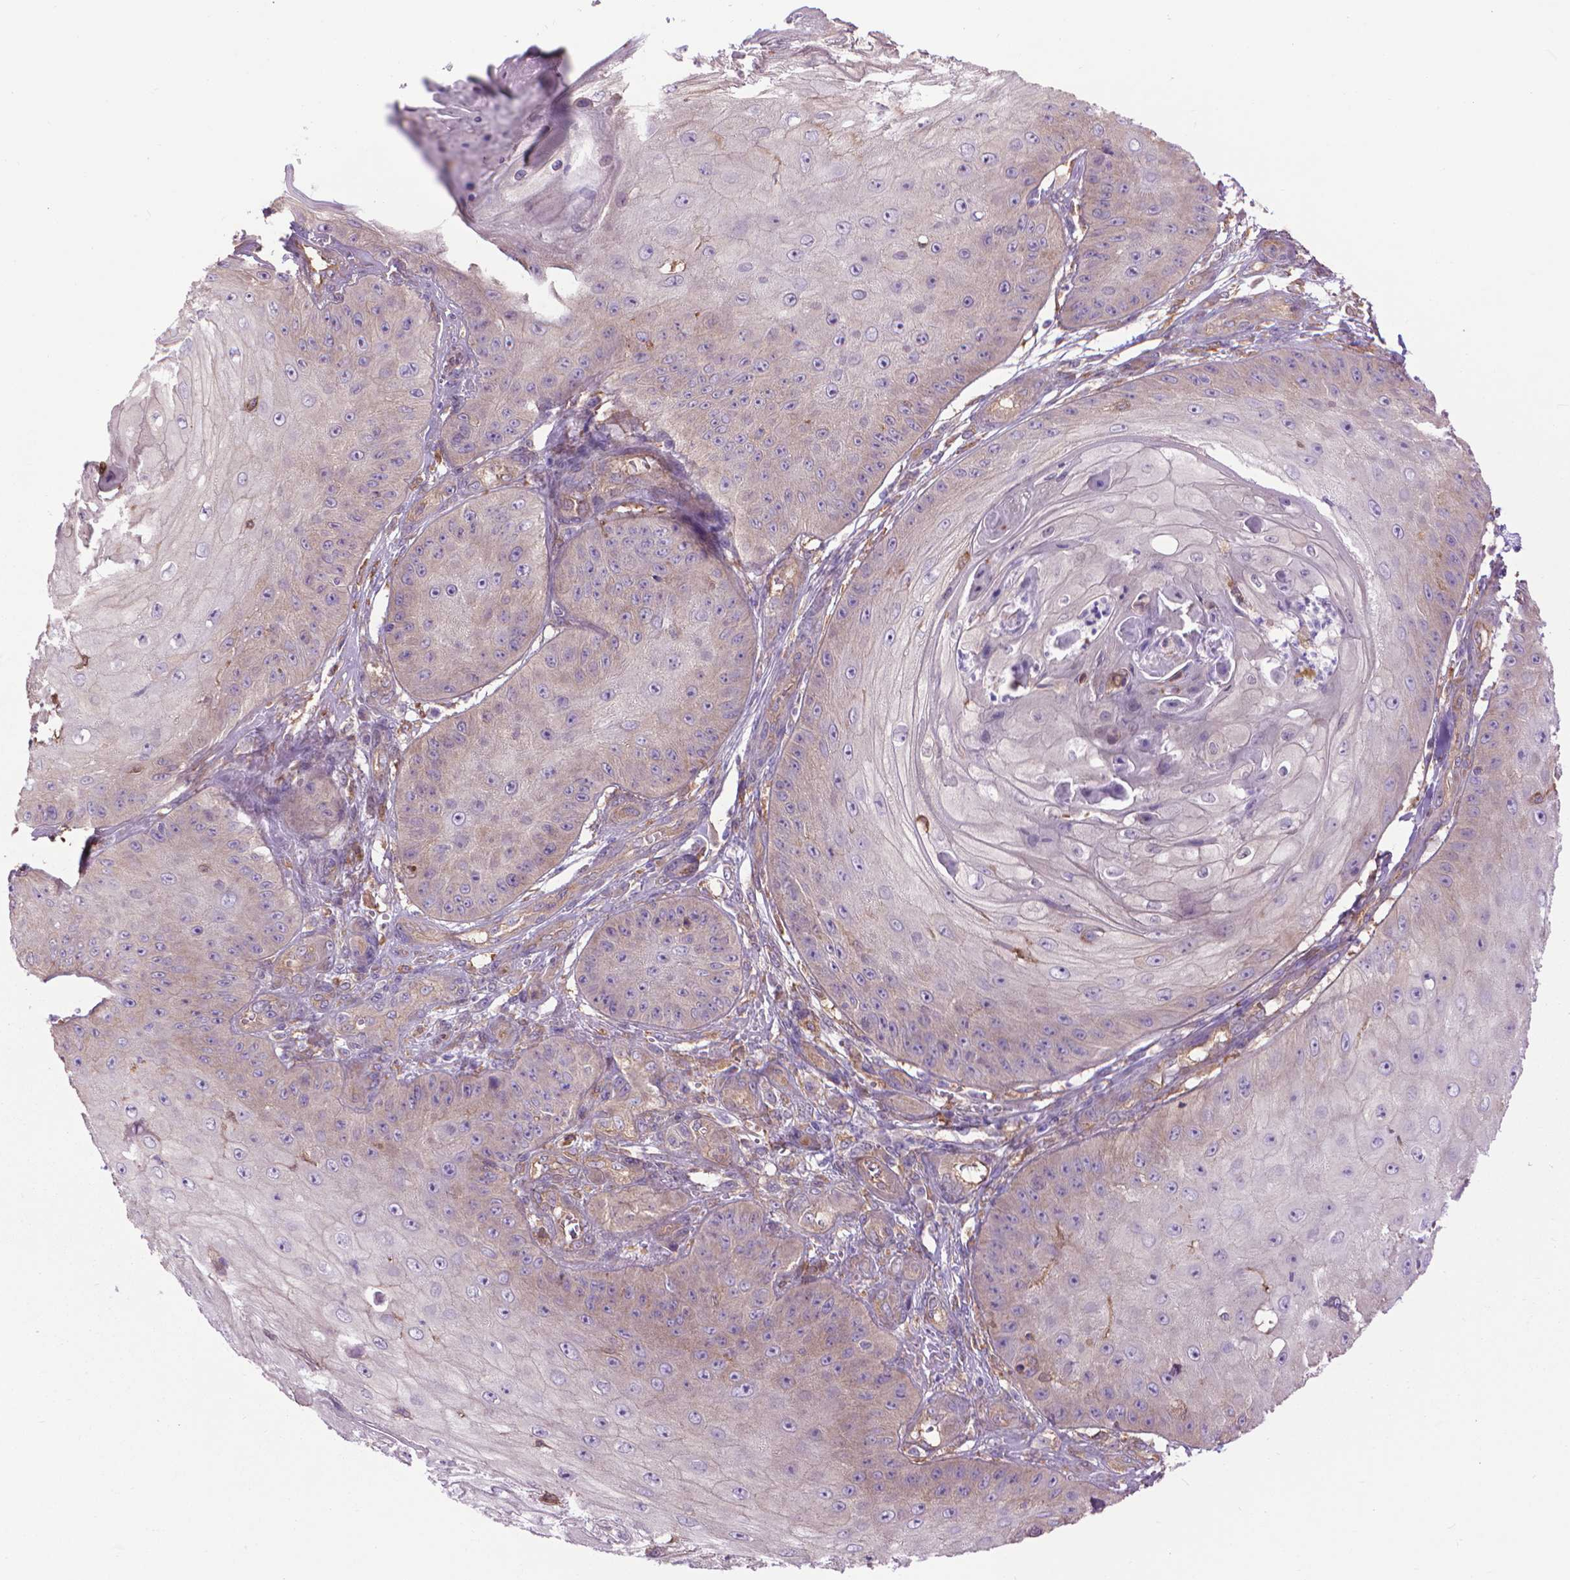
{"staining": {"intensity": "negative", "quantity": "none", "location": "none"}, "tissue": "skin cancer", "cell_type": "Tumor cells", "image_type": "cancer", "snomed": [{"axis": "morphology", "description": "Squamous cell carcinoma, NOS"}, {"axis": "topography", "description": "Skin"}], "caption": "DAB (3,3'-diaminobenzidine) immunohistochemical staining of human squamous cell carcinoma (skin) shows no significant staining in tumor cells.", "gene": "CORO1B", "patient": {"sex": "male", "age": 70}}